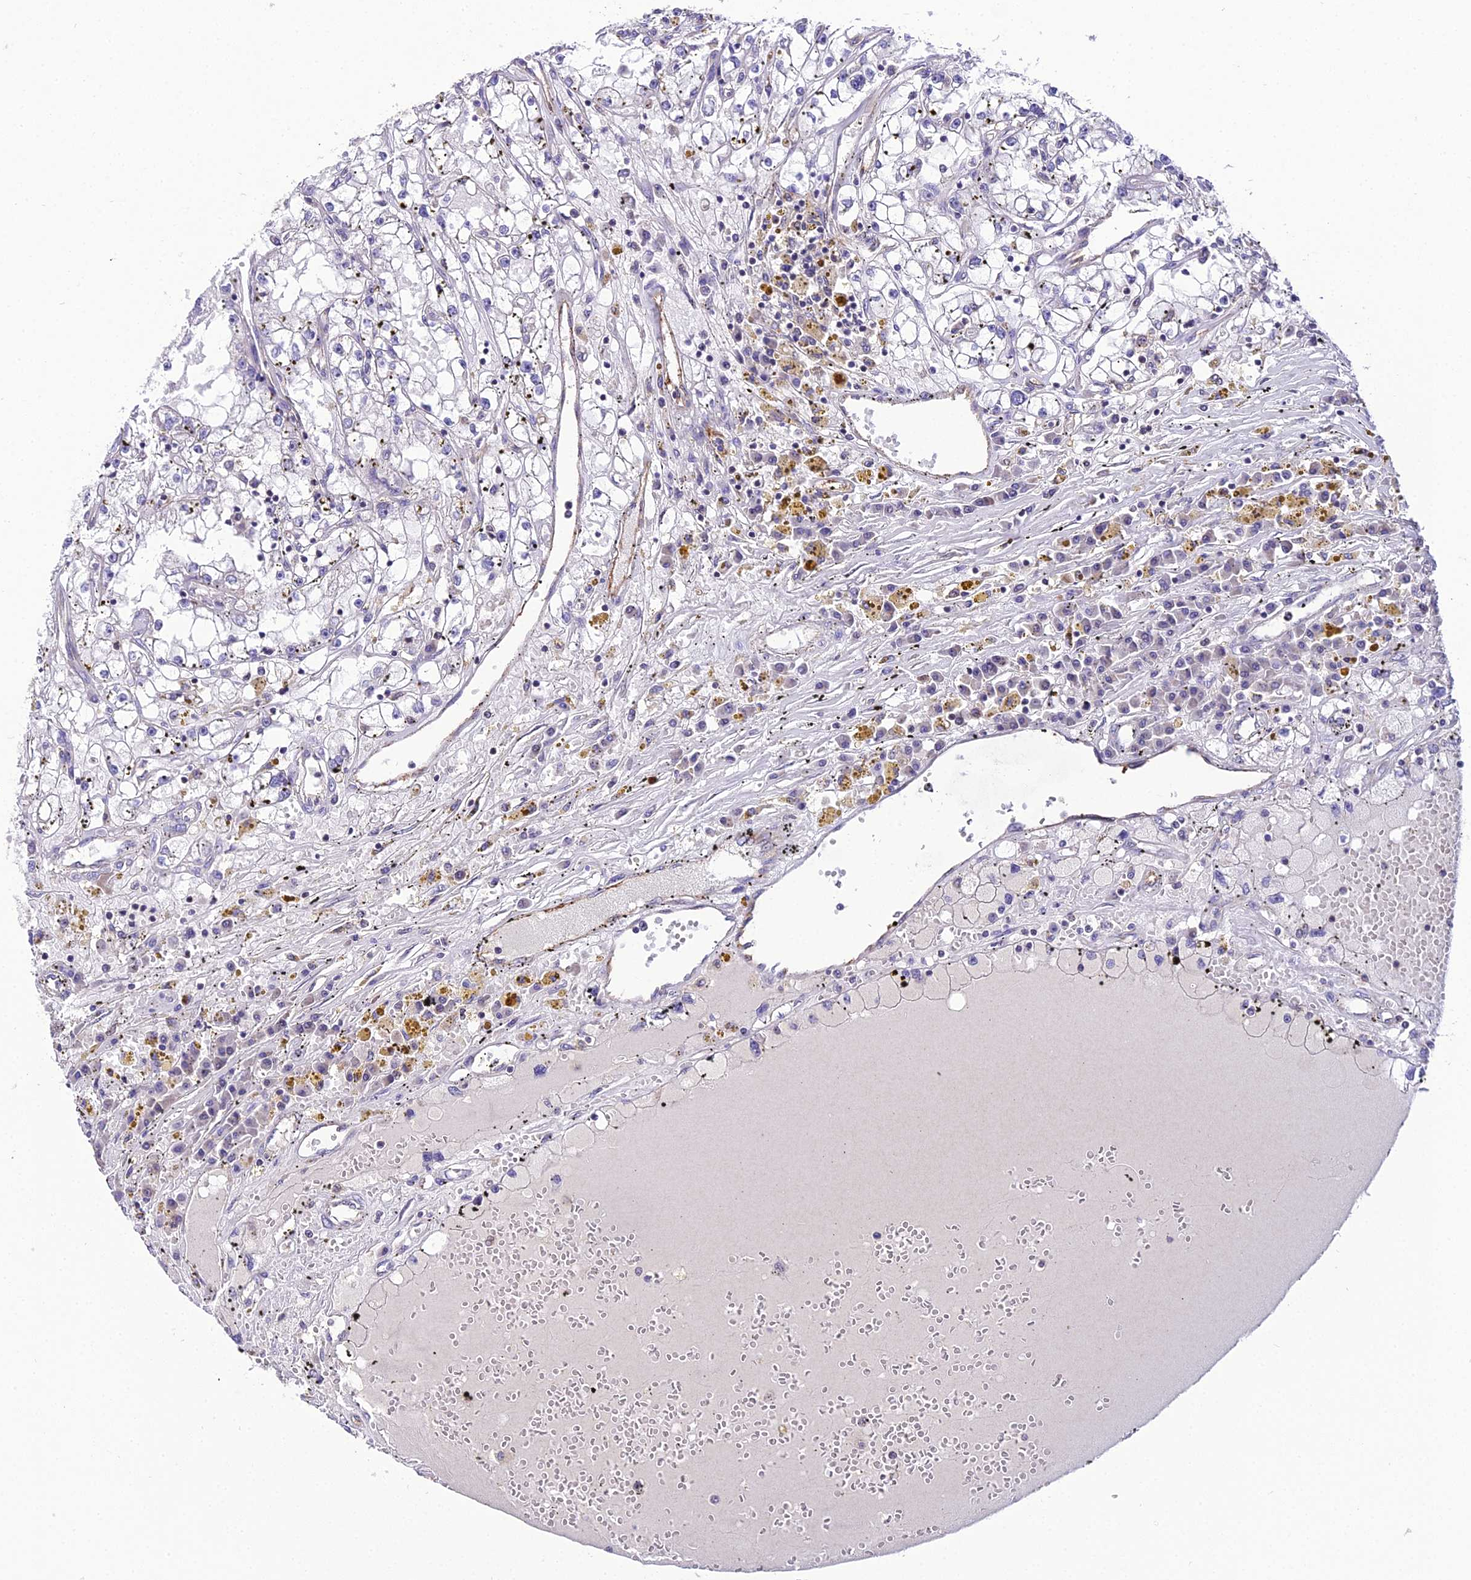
{"staining": {"intensity": "negative", "quantity": "none", "location": "none"}, "tissue": "renal cancer", "cell_type": "Tumor cells", "image_type": "cancer", "snomed": [{"axis": "morphology", "description": "Adenocarcinoma, NOS"}, {"axis": "topography", "description": "Kidney"}], "caption": "Renal cancer (adenocarcinoma) stained for a protein using immunohistochemistry (IHC) exhibits no staining tumor cells.", "gene": "SHQ1", "patient": {"sex": "male", "age": 56}}